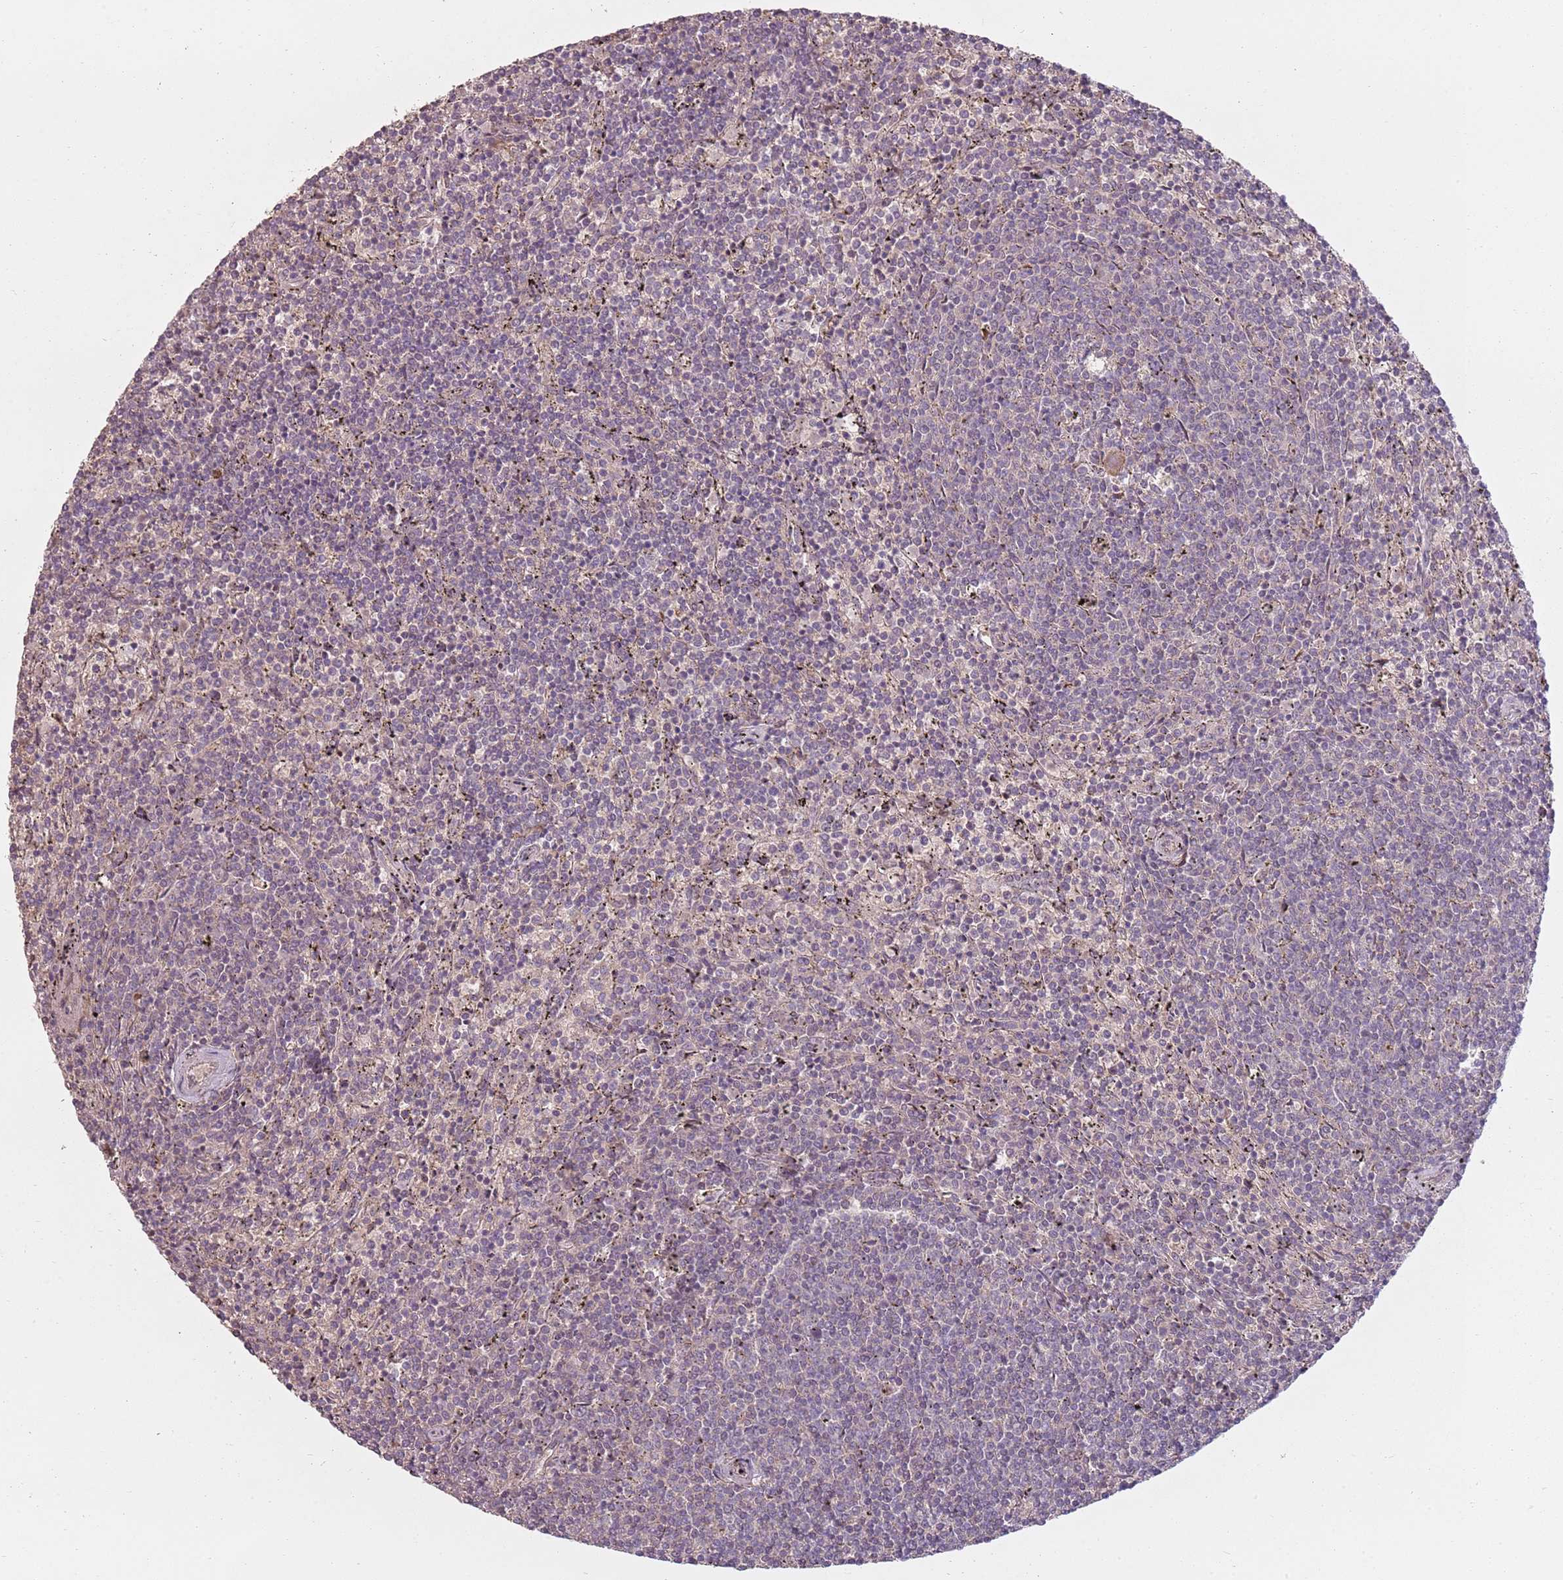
{"staining": {"intensity": "negative", "quantity": "none", "location": "none"}, "tissue": "lymphoma", "cell_type": "Tumor cells", "image_type": "cancer", "snomed": [{"axis": "morphology", "description": "Malignant lymphoma, non-Hodgkin's type, Low grade"}, {"axis": "topography", "description": "Spleen"}], "caption": "Immunohistochemistry (IHC) micrograph of neoplastic tissue: human lymphoma stained with DAB displays no significant protein positivity in tumor cells. (DAB IHC, high magnification).", "gene": "TEKT4", "patient": {"sex": "female", "age": 50}}